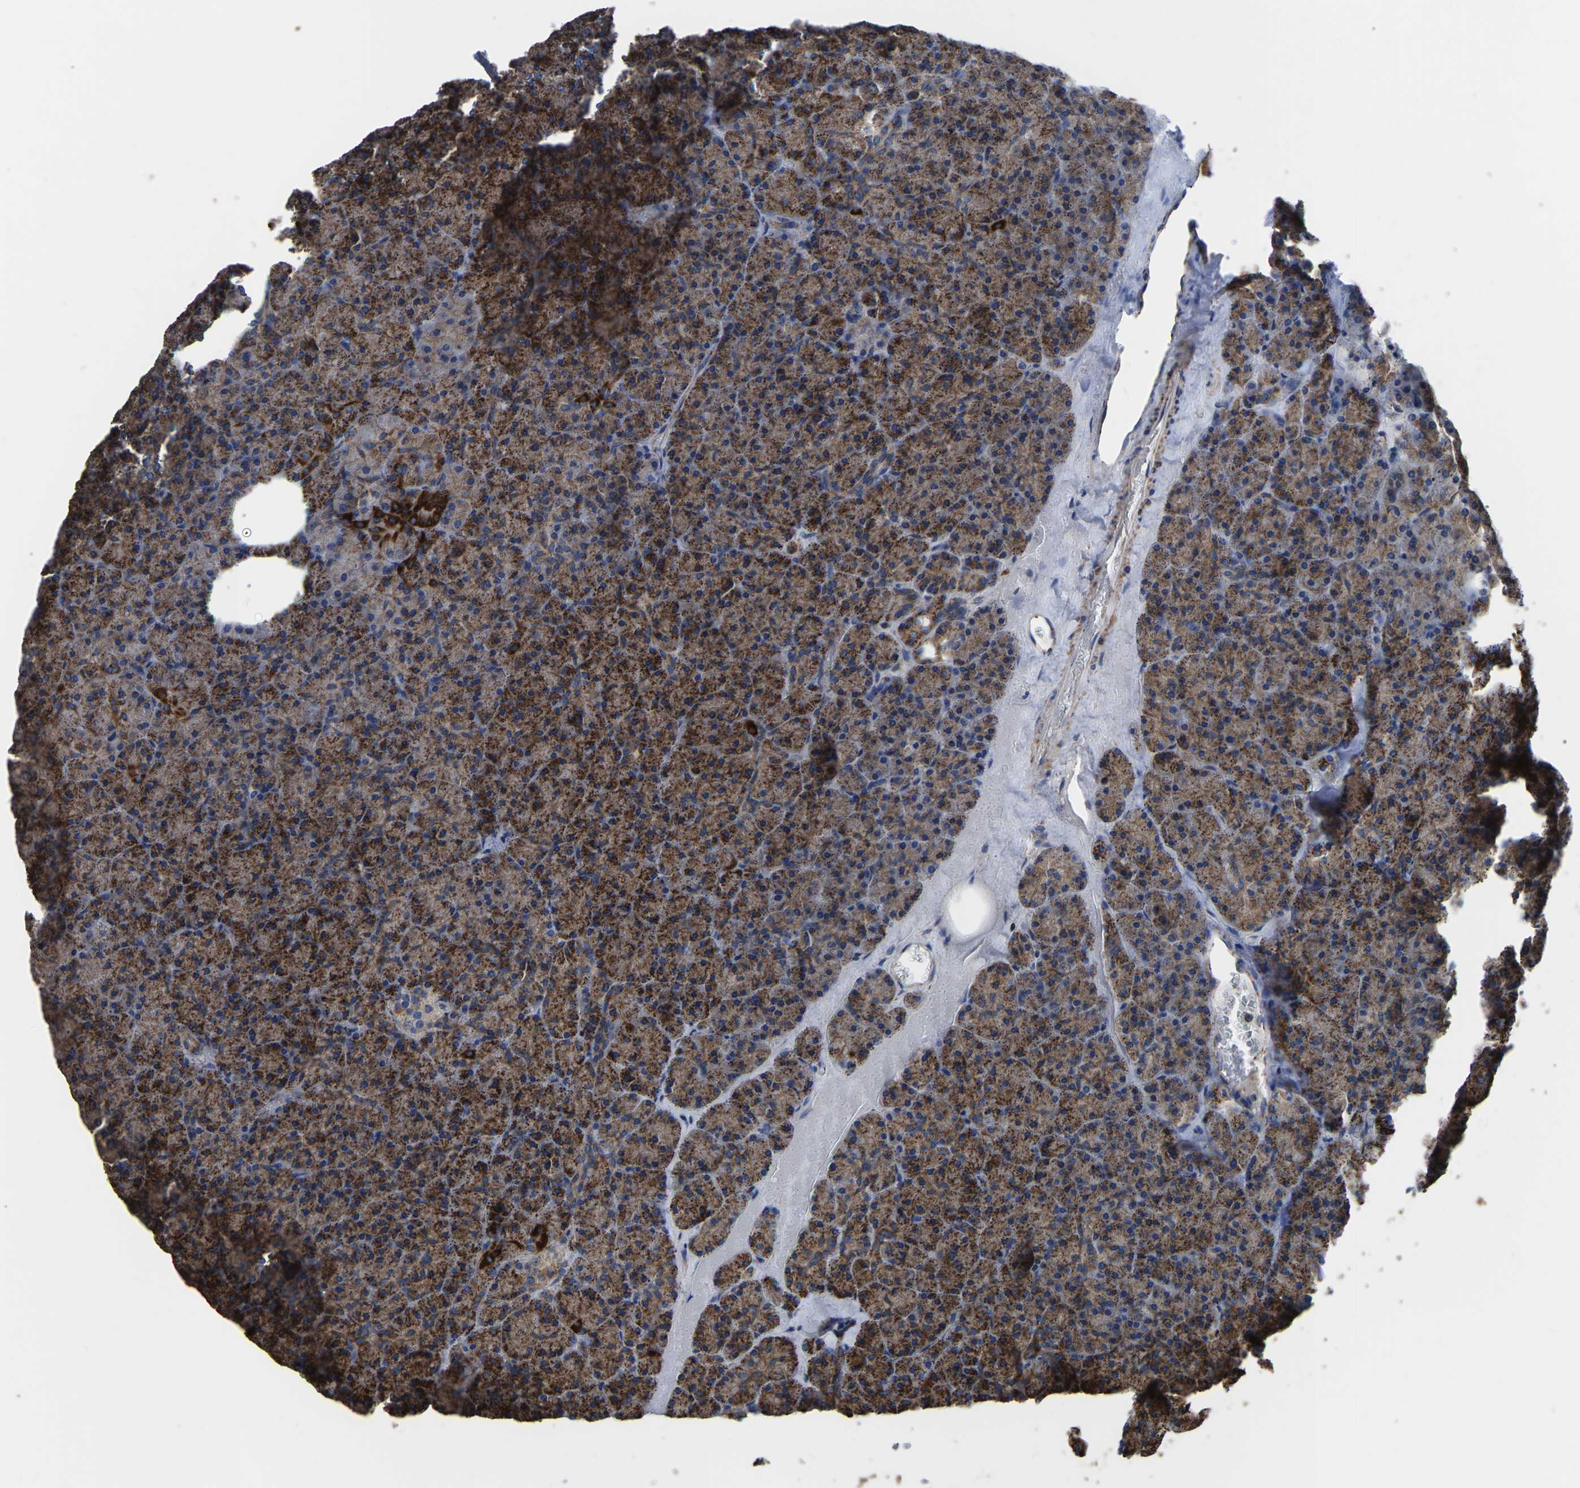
{"staining": {"intensity": "strong", "quantity": ">75%", "location": "cytoplasmic/membranous"}, "tissue": "pancreas", "cell_type": "Exocrine glandular cells", "image_type": "normal", "snomed": [{"axis": "morphology", "description": "Normal tissue, NOS"}, {"axis": "morphology", "description": "Carcinoid, malignant, NOS"}, {"axis": "topography", "description": "Pancreas"}], "caption": "The immunohistochemical stain labels strong cytoplasmic/membranous positivity in exocrine glandular cells of unremarkable pancreas.", "gene": "ETFA", "patient": {"sex": "female", "age": 35}}